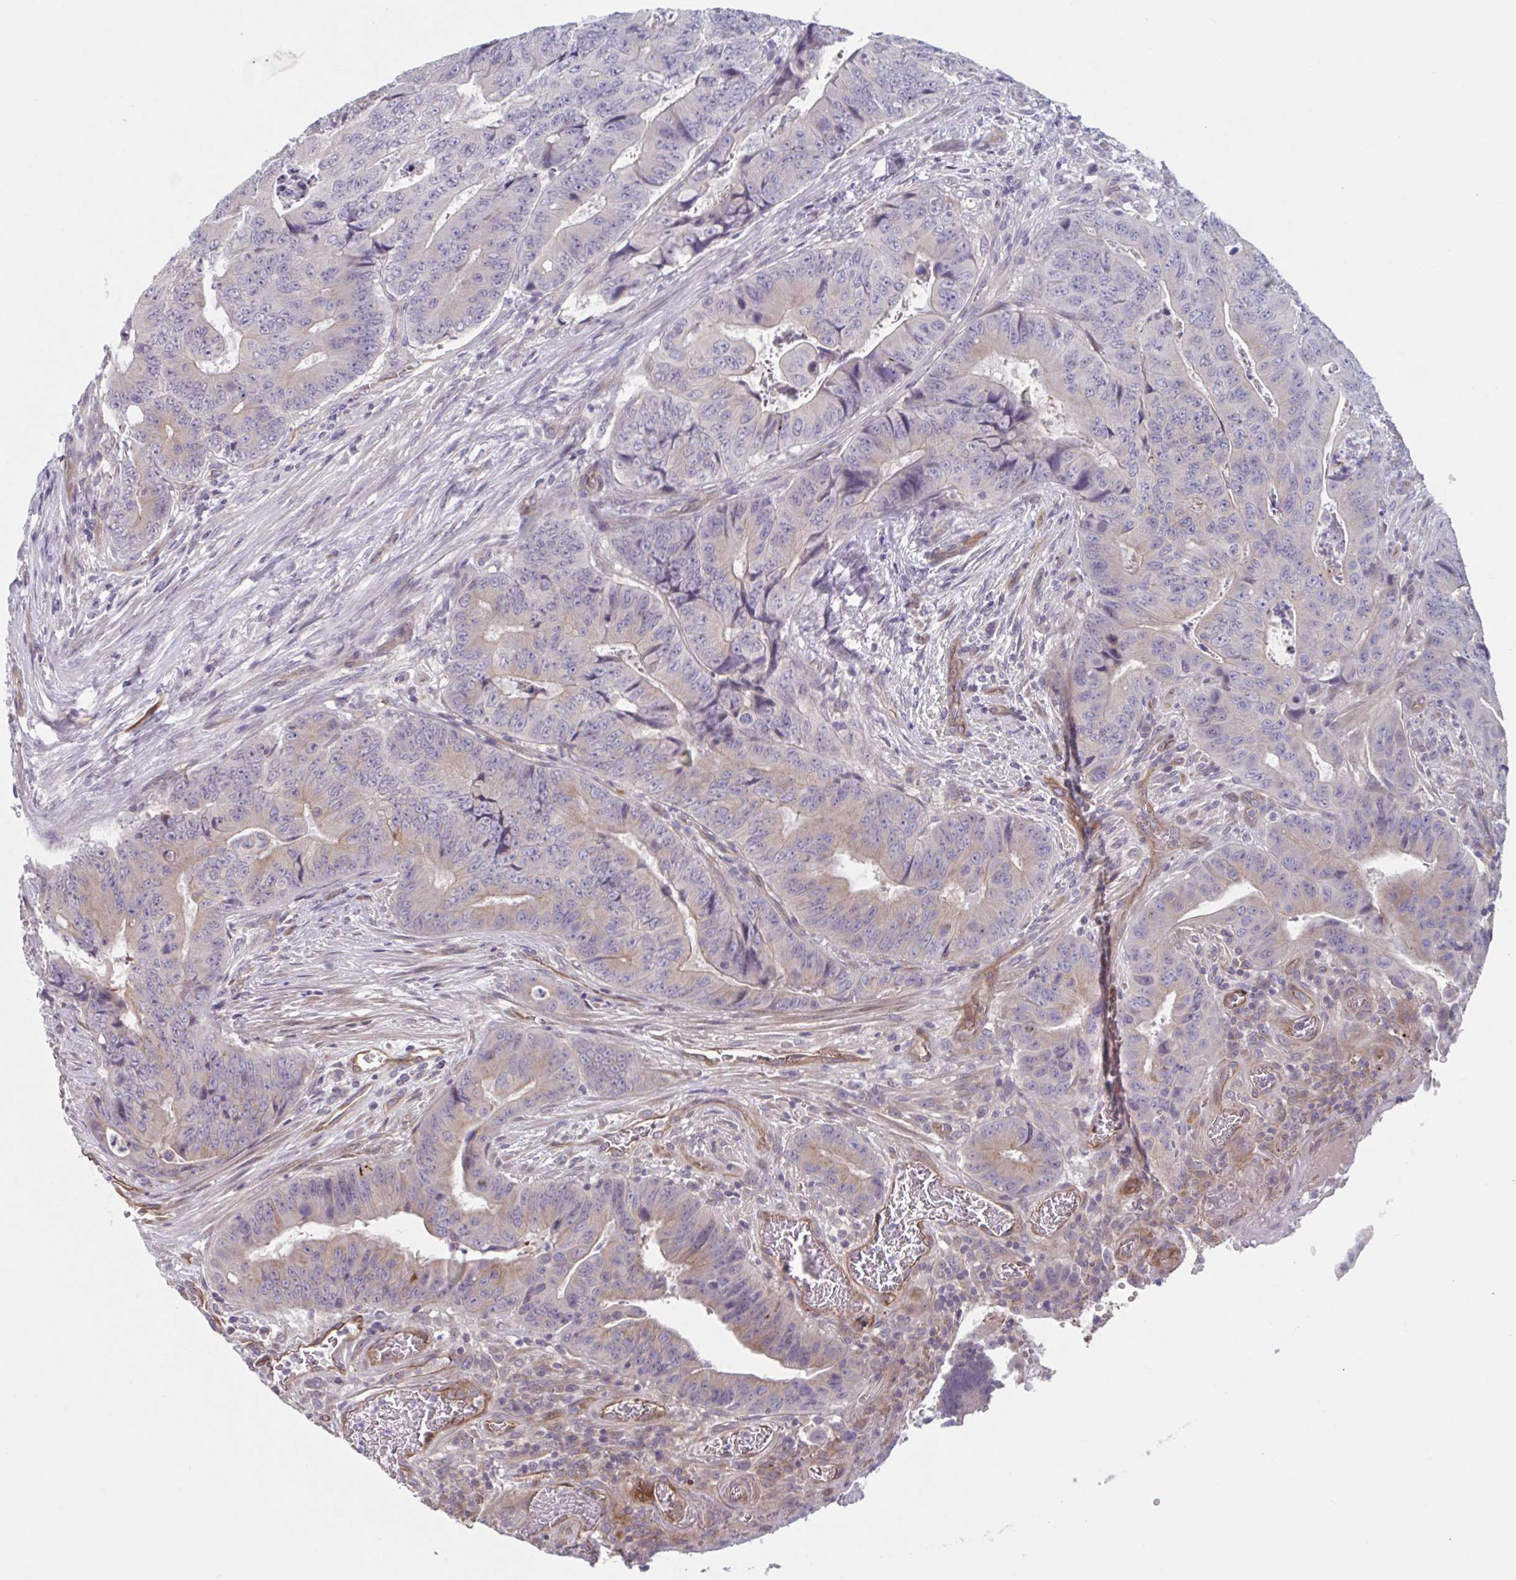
{"staining": {"intensity": "weak", "quantity": "25%-75%", "location": "cytoplasmic/membranous"}, "tissue": "colorectal cancer", "cell_type": "Tumor cells", "image_type": "cancer", "snomed": [{"axis": "morphology", "description": "Adenocarcinoma, NOS"}, {"axis": "topography", "description": "Colon"}], "caption": "An immunohistochemistry (IHC) micrograph of tumor tissue is shown. Protein staining in brown shows weak cytoplasmic/membranous positivity in colorectal cancer (adenocarcinoma) within tumor cells.", "gene": "TNFSF10", "patient": {"sex": "female", "age": 48}}